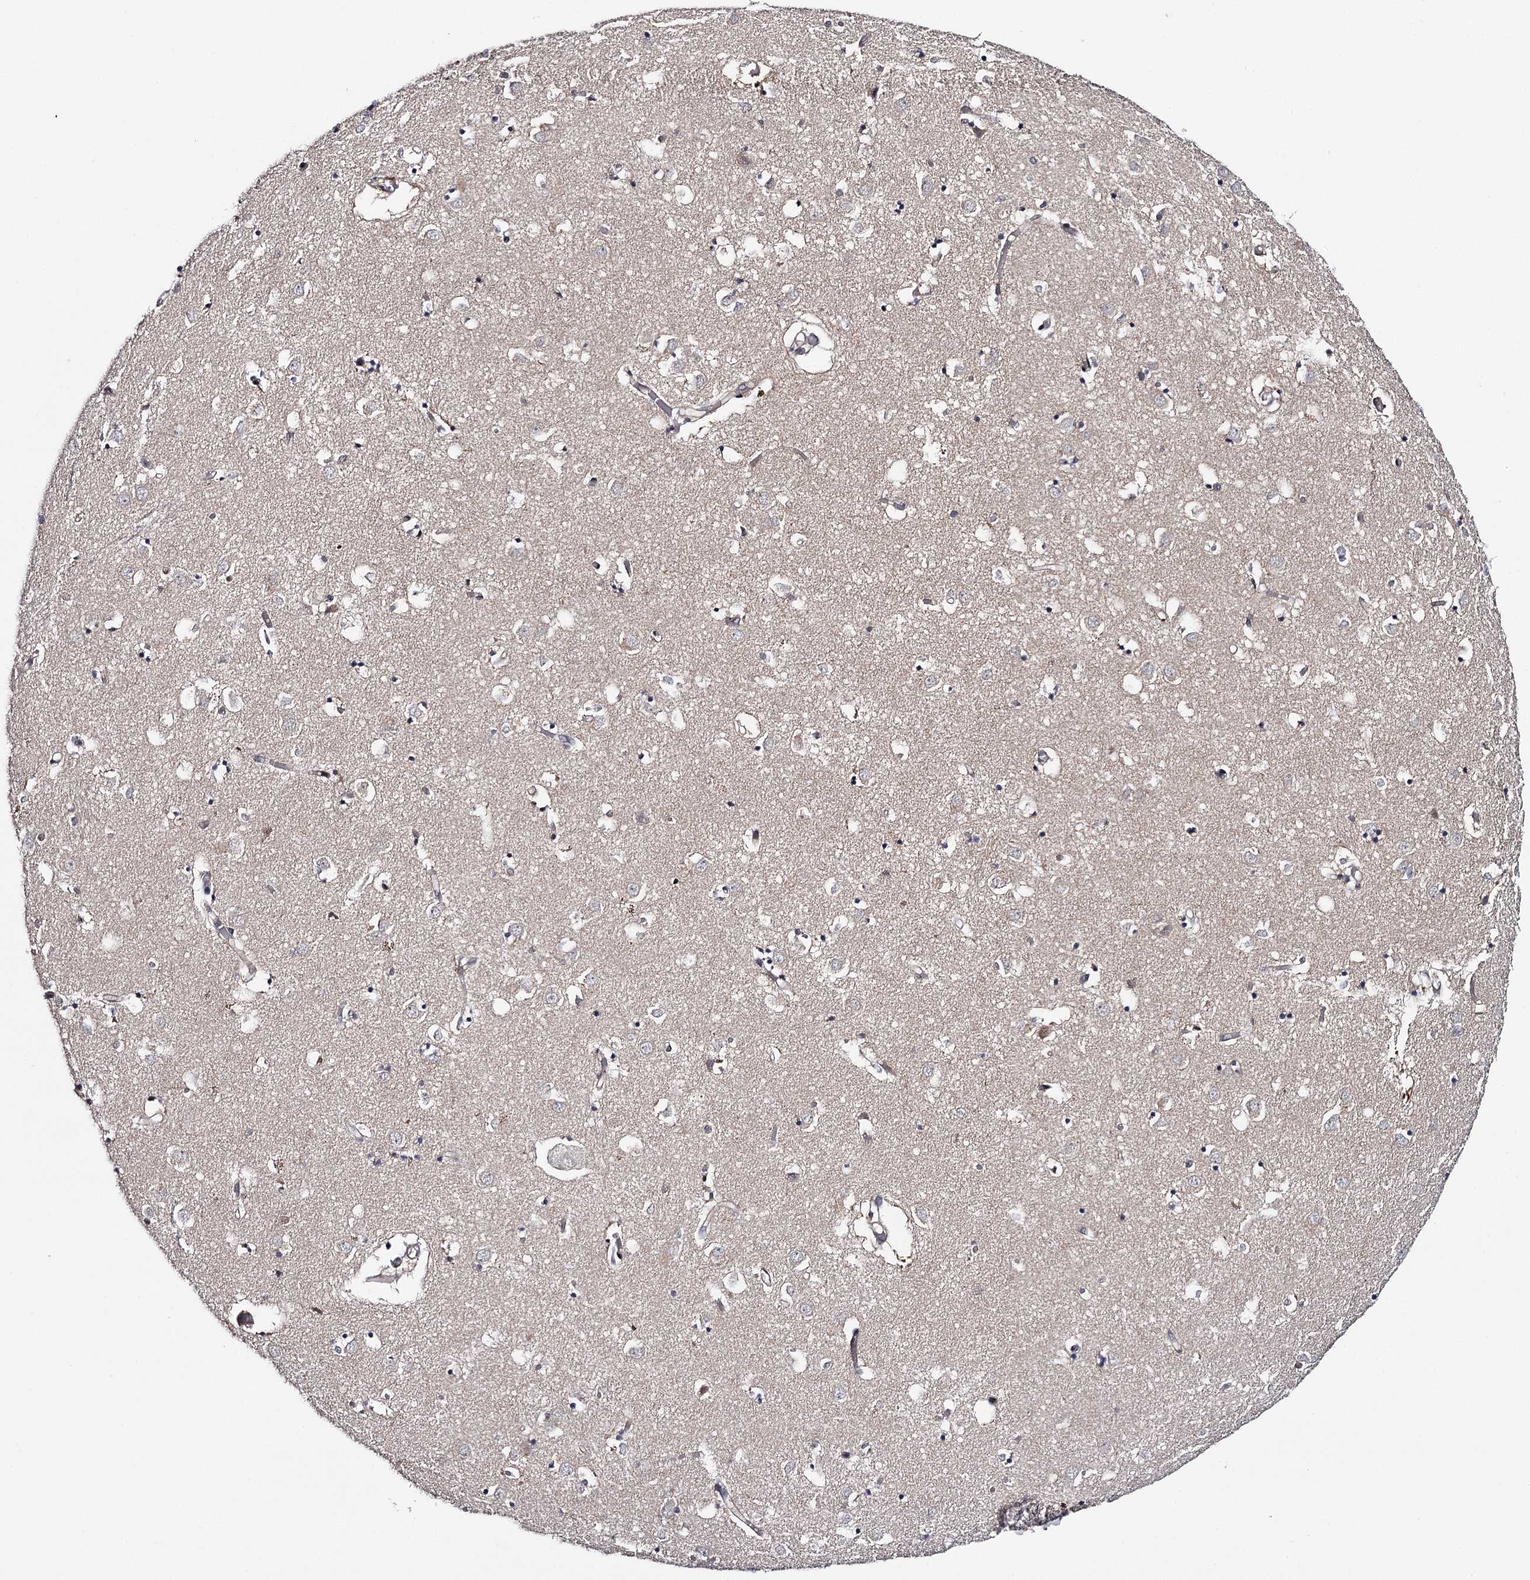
{"staining": {"intensity": "negative", "quantity": "none", "location": "none"}, "tissue": "caudate", "cell_type": "Glial cells", "image_type": "normal", "snomed": [{"axis": "morphology", "description": "Normal tissue, NOS"}, {"axis": "topography", "description": "Lateral ventricle wall"}], "caption": "Photomicrograph shows no significant protein staining in glial cells of normal caudate. The staining is performed using DAB (3,3'-diaminobenzidine) brown chromogen with nuclei counter-stained in using hematoxylin.", "gene": "GTSF1", "patient": {"sex": "male", "age": 70}}